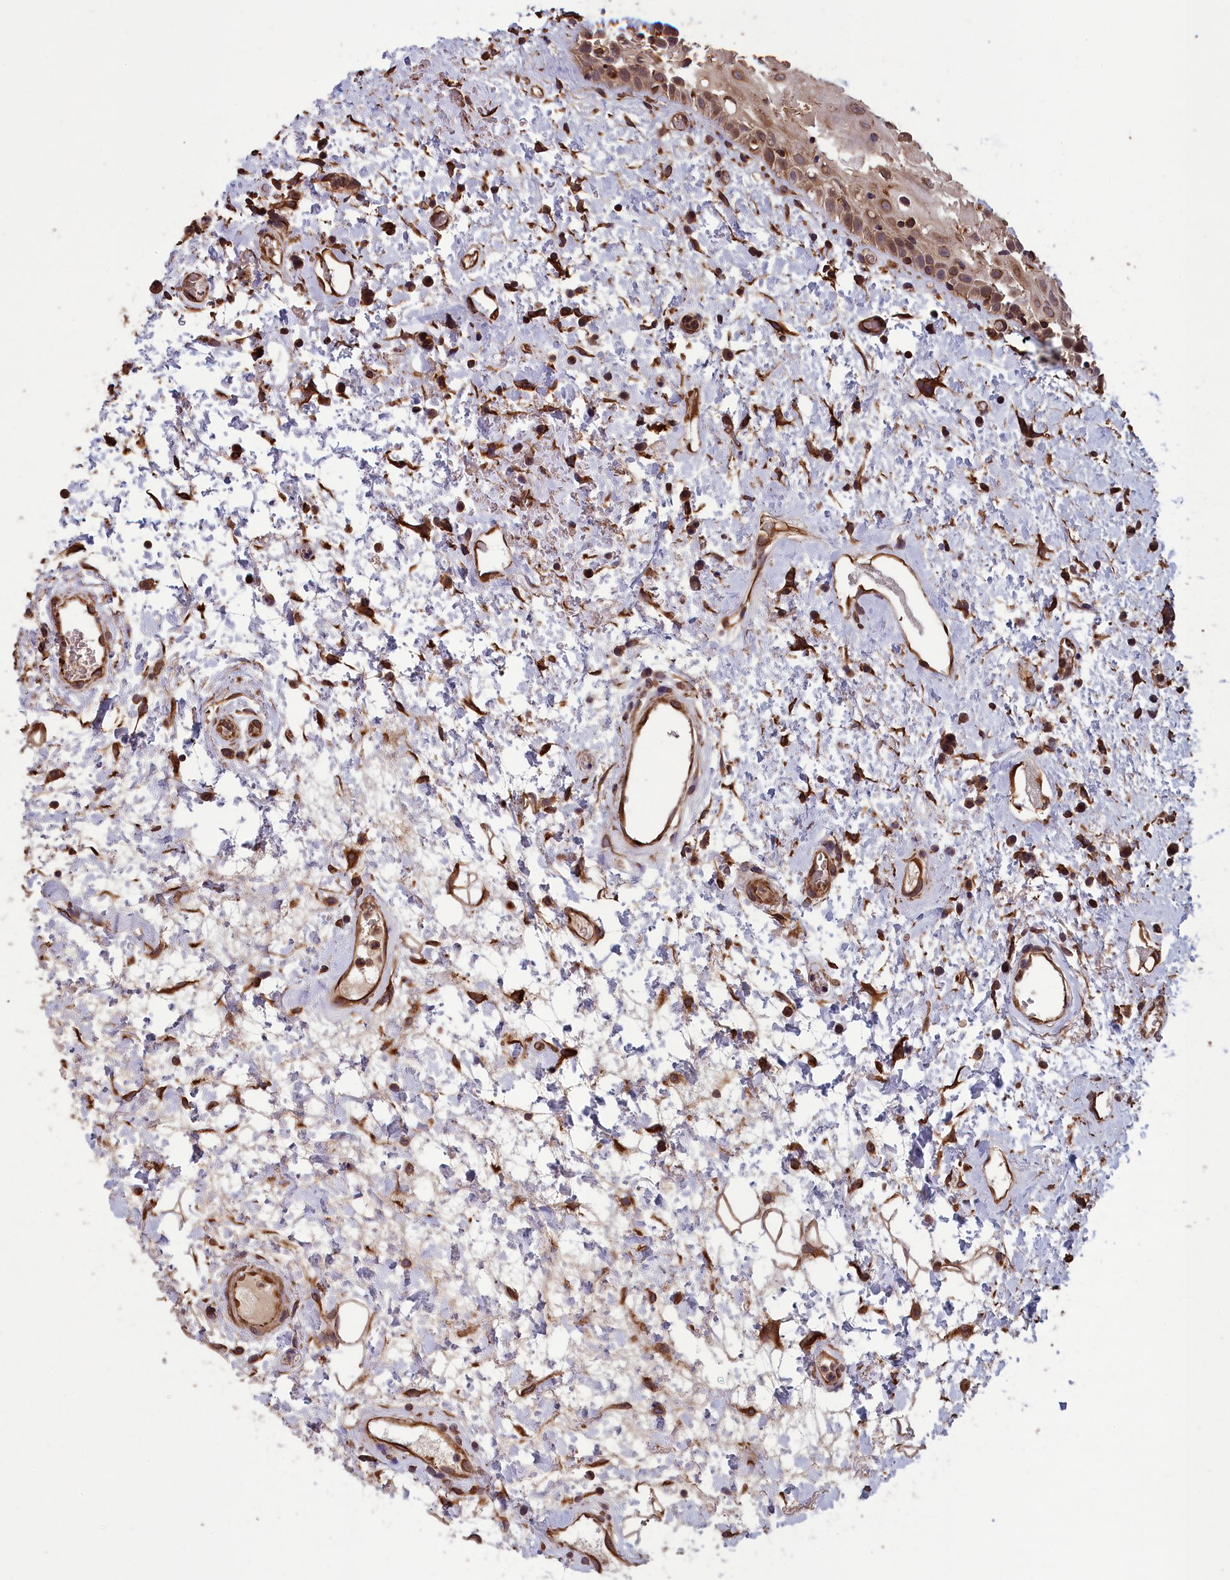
{"staining": {"intensity": "moderate", "quantity": ">75%", "location": "cytoplasmic/membranous"}, "tissue": "oral mucosa", "cell_type": "Squamous epithelial cells", "image_type": "normal", "snomed": [{"axis": "morphology", "description": "Normal tissue, NOS"}, {"axis": "topography", "description": "Oral tissue"}], "caption": "Benign oral mucosa was stained to show a protein in brown. There is medium levels of moderate cytoplasmic/membranous positivity in about >75% of squamous epithelial cells. The staining was performed using DAB to visualize the protein expression in brown, while the nuclei were stained in blue with hematoxylin (Magnification: 20x).", "gene": "DAPK3", "patient": {"sex": "female", "age": 76}}